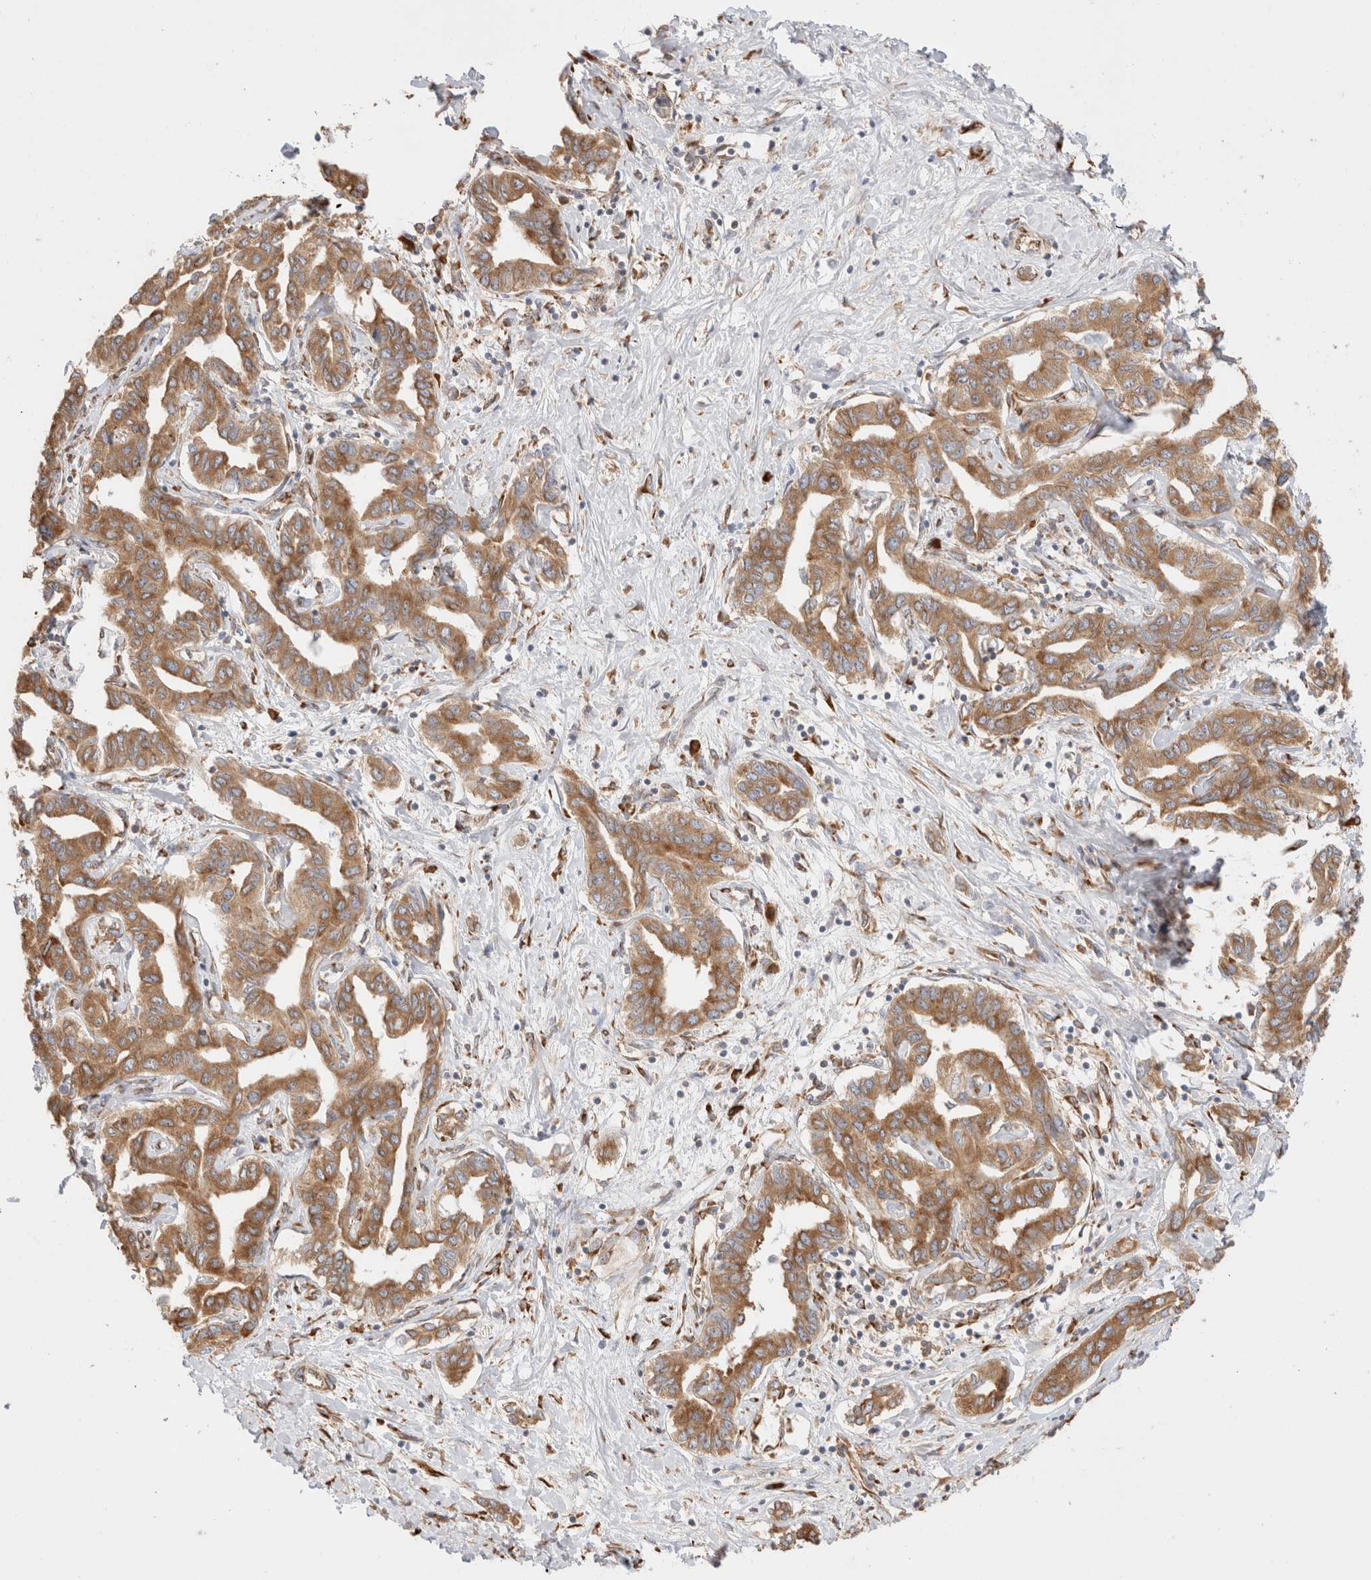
{"staining": {"intensity": "moderate", "quantity": ">75%", "location": "cytoplasmic/membranous"}, "tissue": "liver cancer", "cell_type": "Tumor cells", "image_type": "cancer", "snomed": [{"axis": "morphology", "description": "Cholangiocarcinoma"}, {"axis": "topography", "description": "Liver"}], "caption": "The photomicrograph exhibits staining of liver cholangiocarcinoma, revealing moderate cytoplasmic/membranous protein positivity (brown color) within tumor cells.", "gene": "ZC2HC1A", "patient": {"sex": "male", "age": 59}}